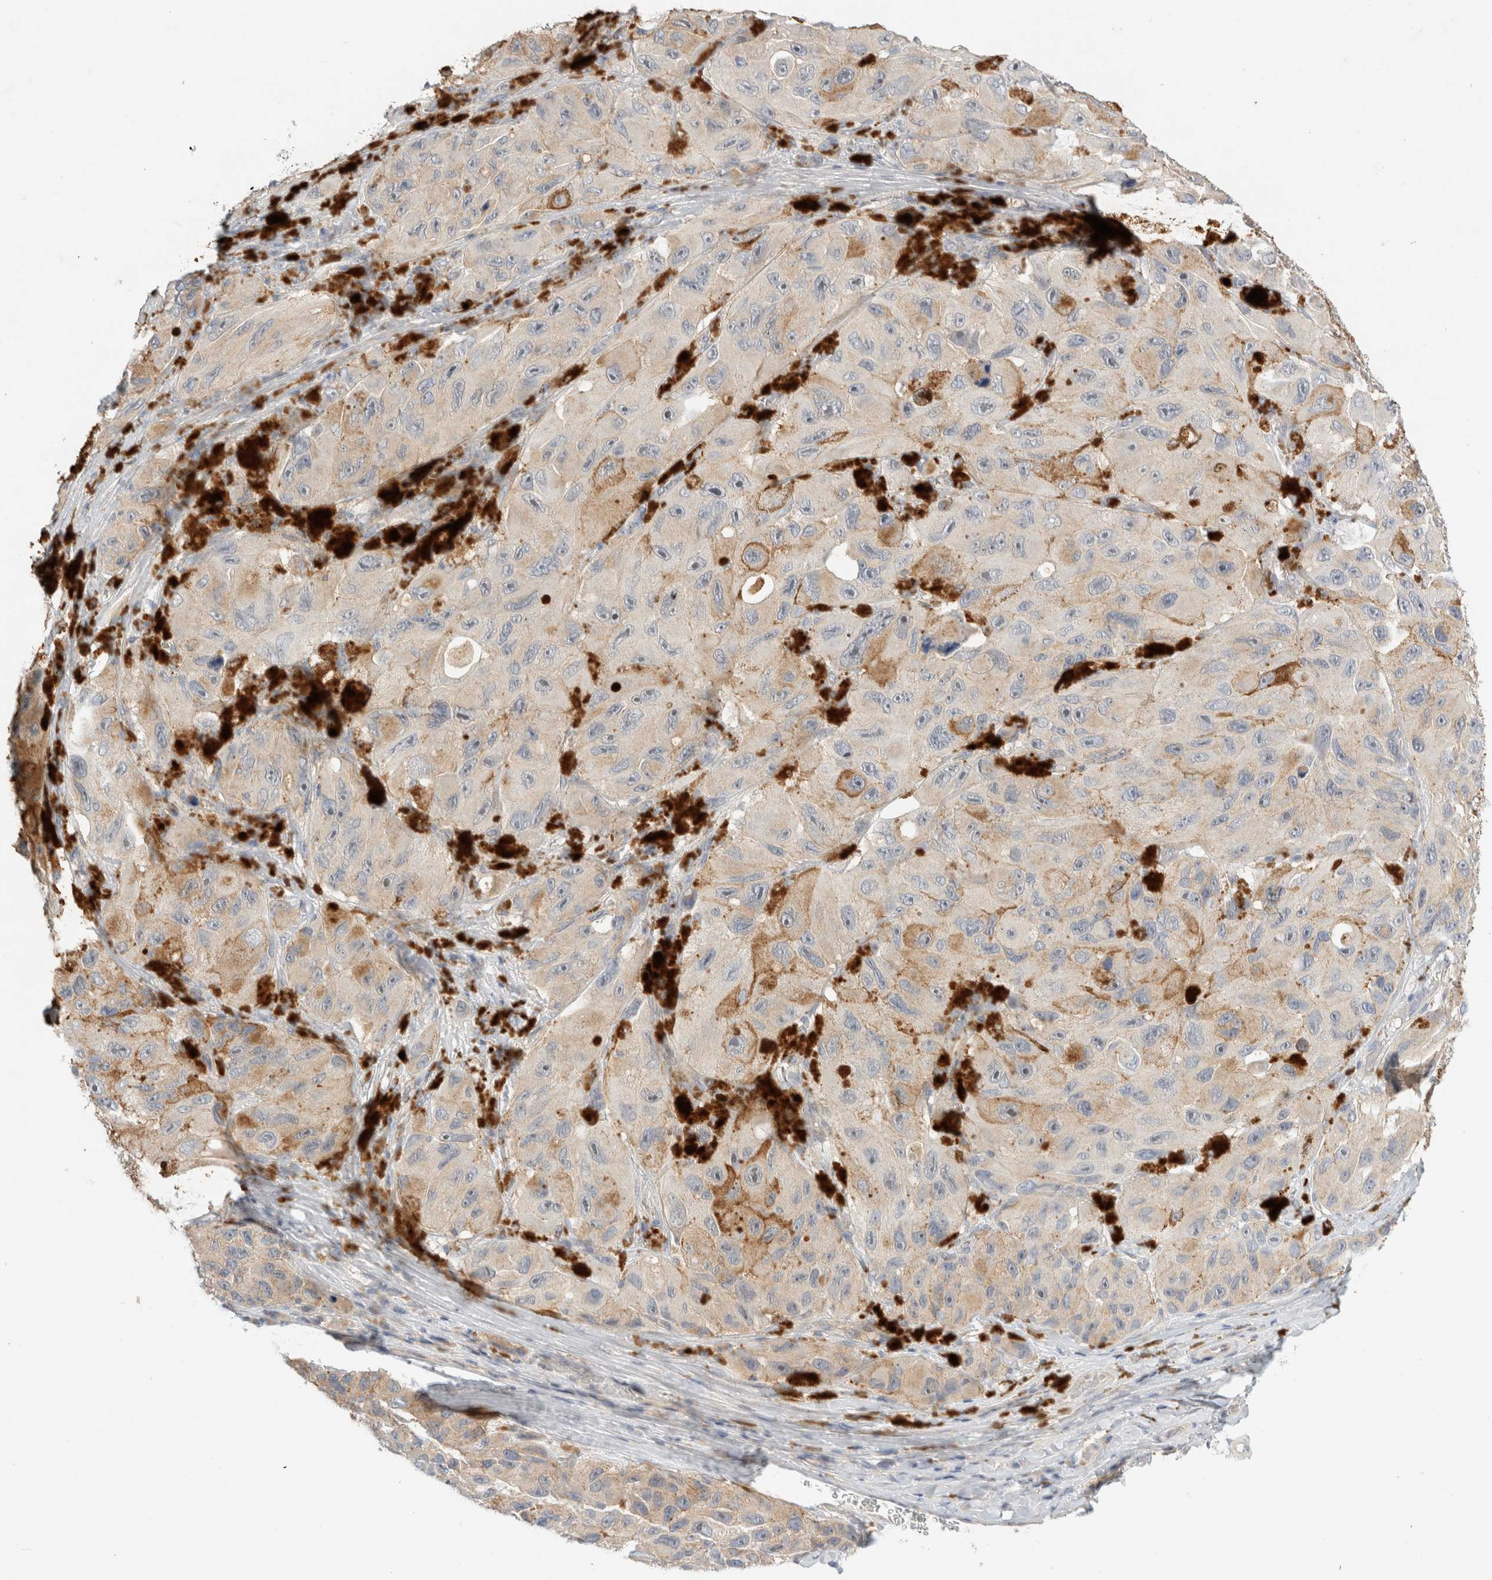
{"staining": {"intensity": "weak", "quantity": "25%-75%", "location": "cytoplasmic/membranous"}, "tissue": "melanoma", "cell_type": "Tumor cells", "image_type": "cancer", "snomed": [{"axis": "morphology", "description": "Malignant melanoma, NOS"}, {"axis": "topography", "description": "Skin"}], "caption": "Immunohistochemistry (DAB (3,3'-diaminobenzidine)) staining of human melanoma shows weak cytoplasmic/membranous protein staining in approximately 25%-75% of tumor cells.", "gene": "SDR16C5", "patient": {"sex": "female", "age": 73}}